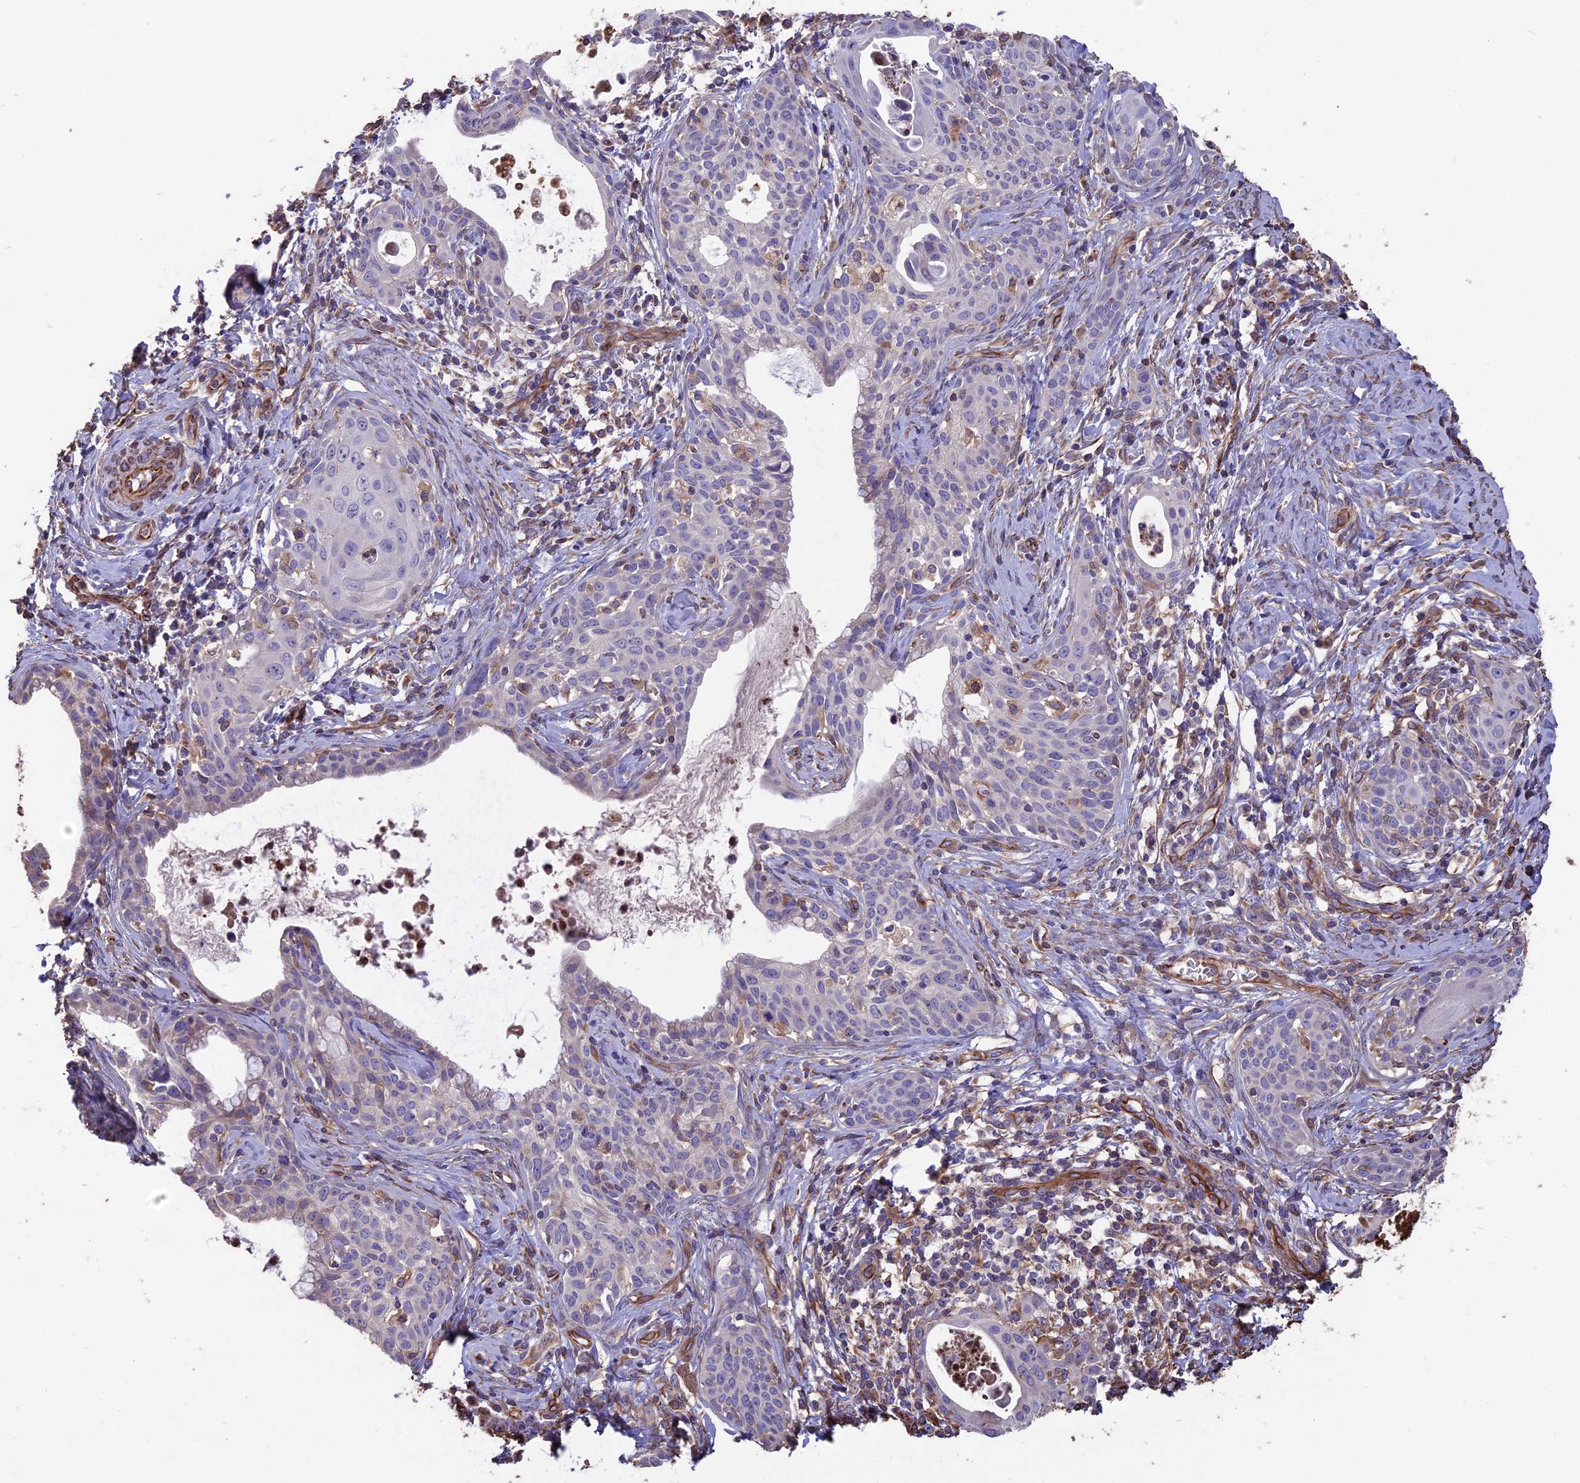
{"staining": {"intensity": "negative", "quantity": "none", "location": "none"}, "tissue": "cervical cancer", "cell_type": "Tumor cells", "image_type": "cancer", "snomed": [{"axis": "morphology", "description": "Squamous cell carcinoma, NOS"}, {"axis": "topography", "description": "Cervix"}], "caption": "Cervical squamous cell carcinoma was stained to show a protein in brown. There is no significant expression in tumor cells. Nuclei are stained in blue.", "gene": "SEH1L", "patient": {"sex": "female", "age": 52}}